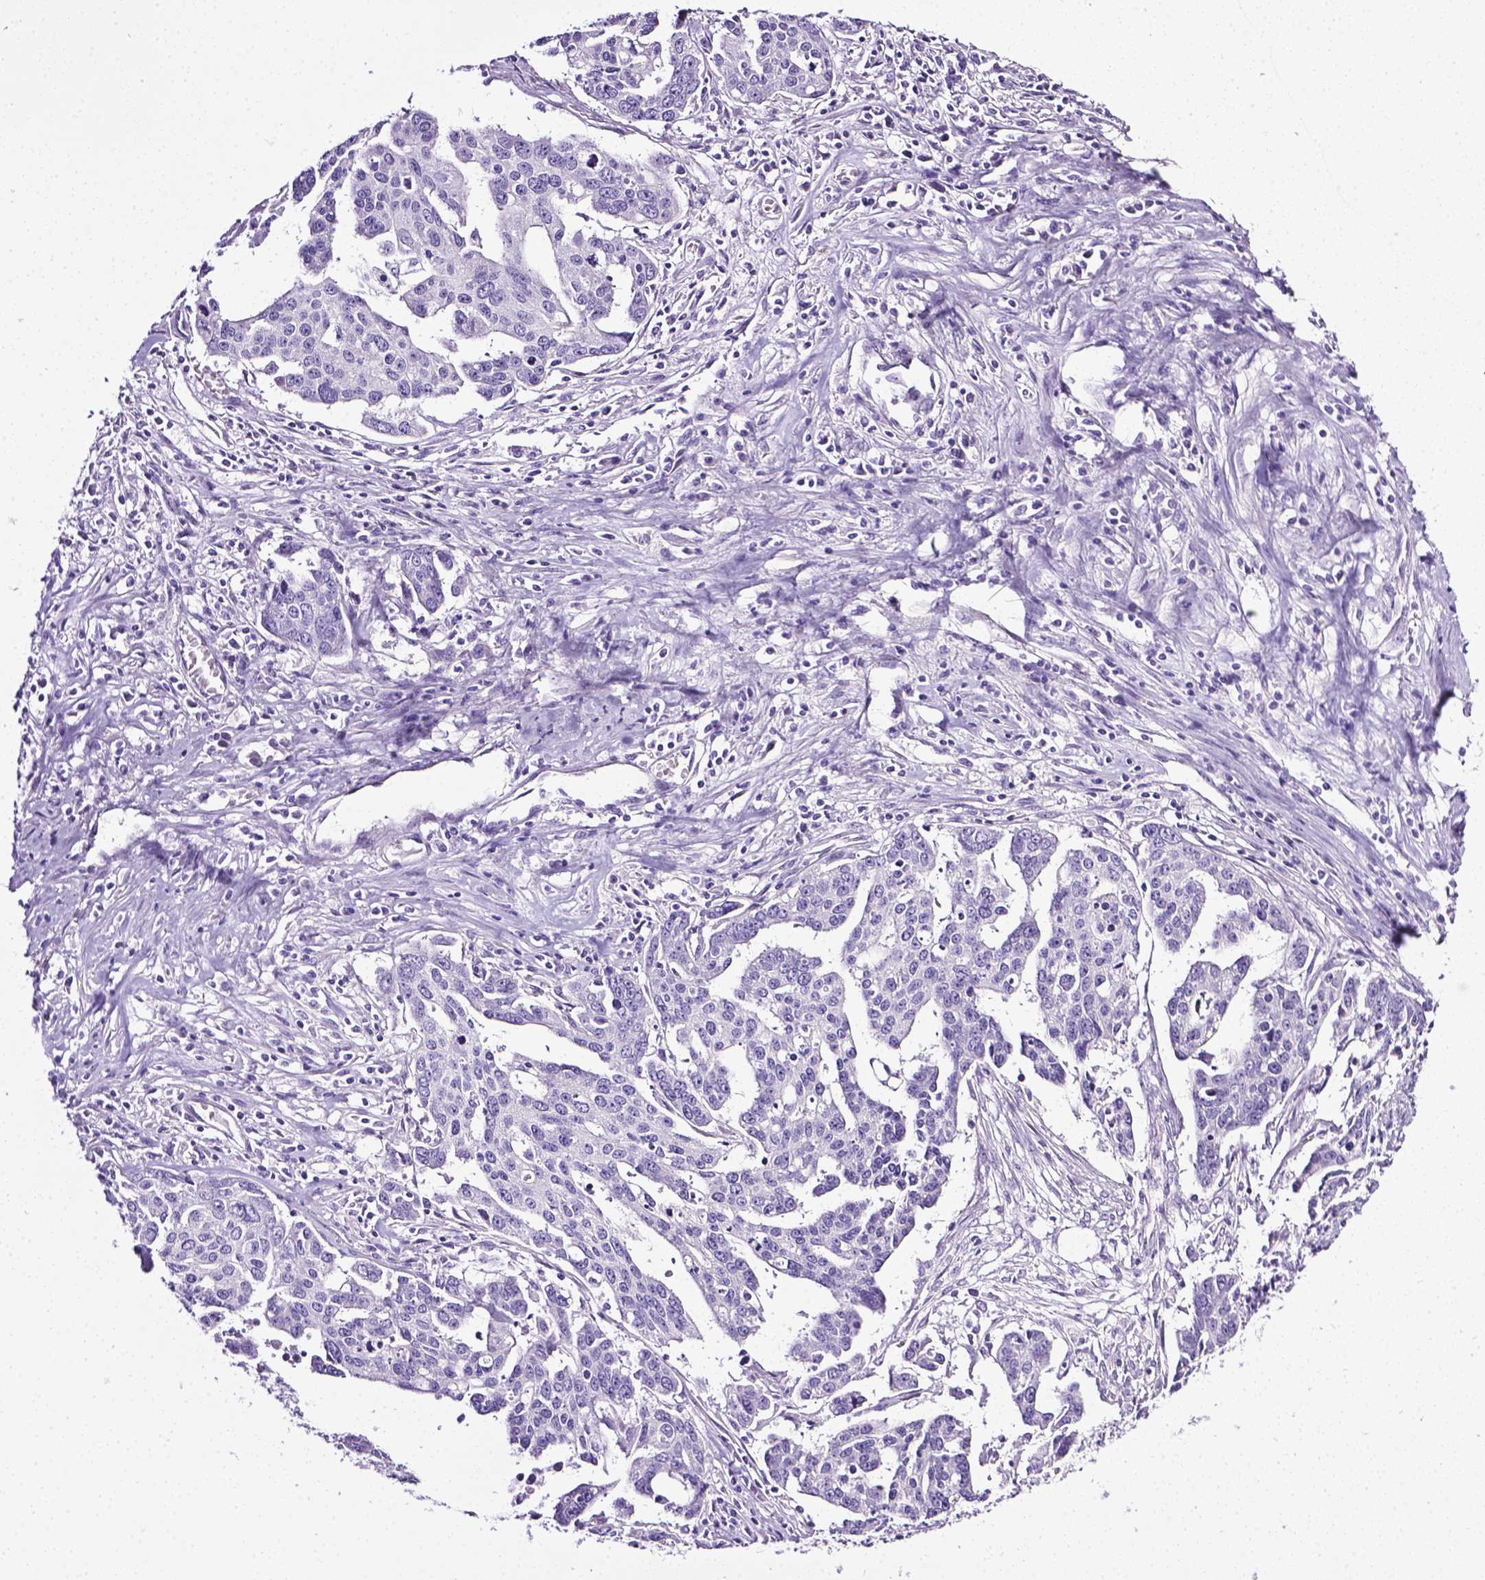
{"staining": {"intensity": "negative", "quantity": "none", "location": "none"}, "tissue": "ovarian cancer", "cell_type": "Tumor cells", "image_type": "cancer", "snomed": [{"axis": "morphology", "description": "Carcinoma, endometroid"}, {"axis": "topography", "description": "Ovary"}], "caption": "Immunohistochemical staining of ovarian endometroid carcinoma exhibits no significant staining in tumor cells.", "gene": "LELP1", "patient": {"sex": "female", "age": 78}}